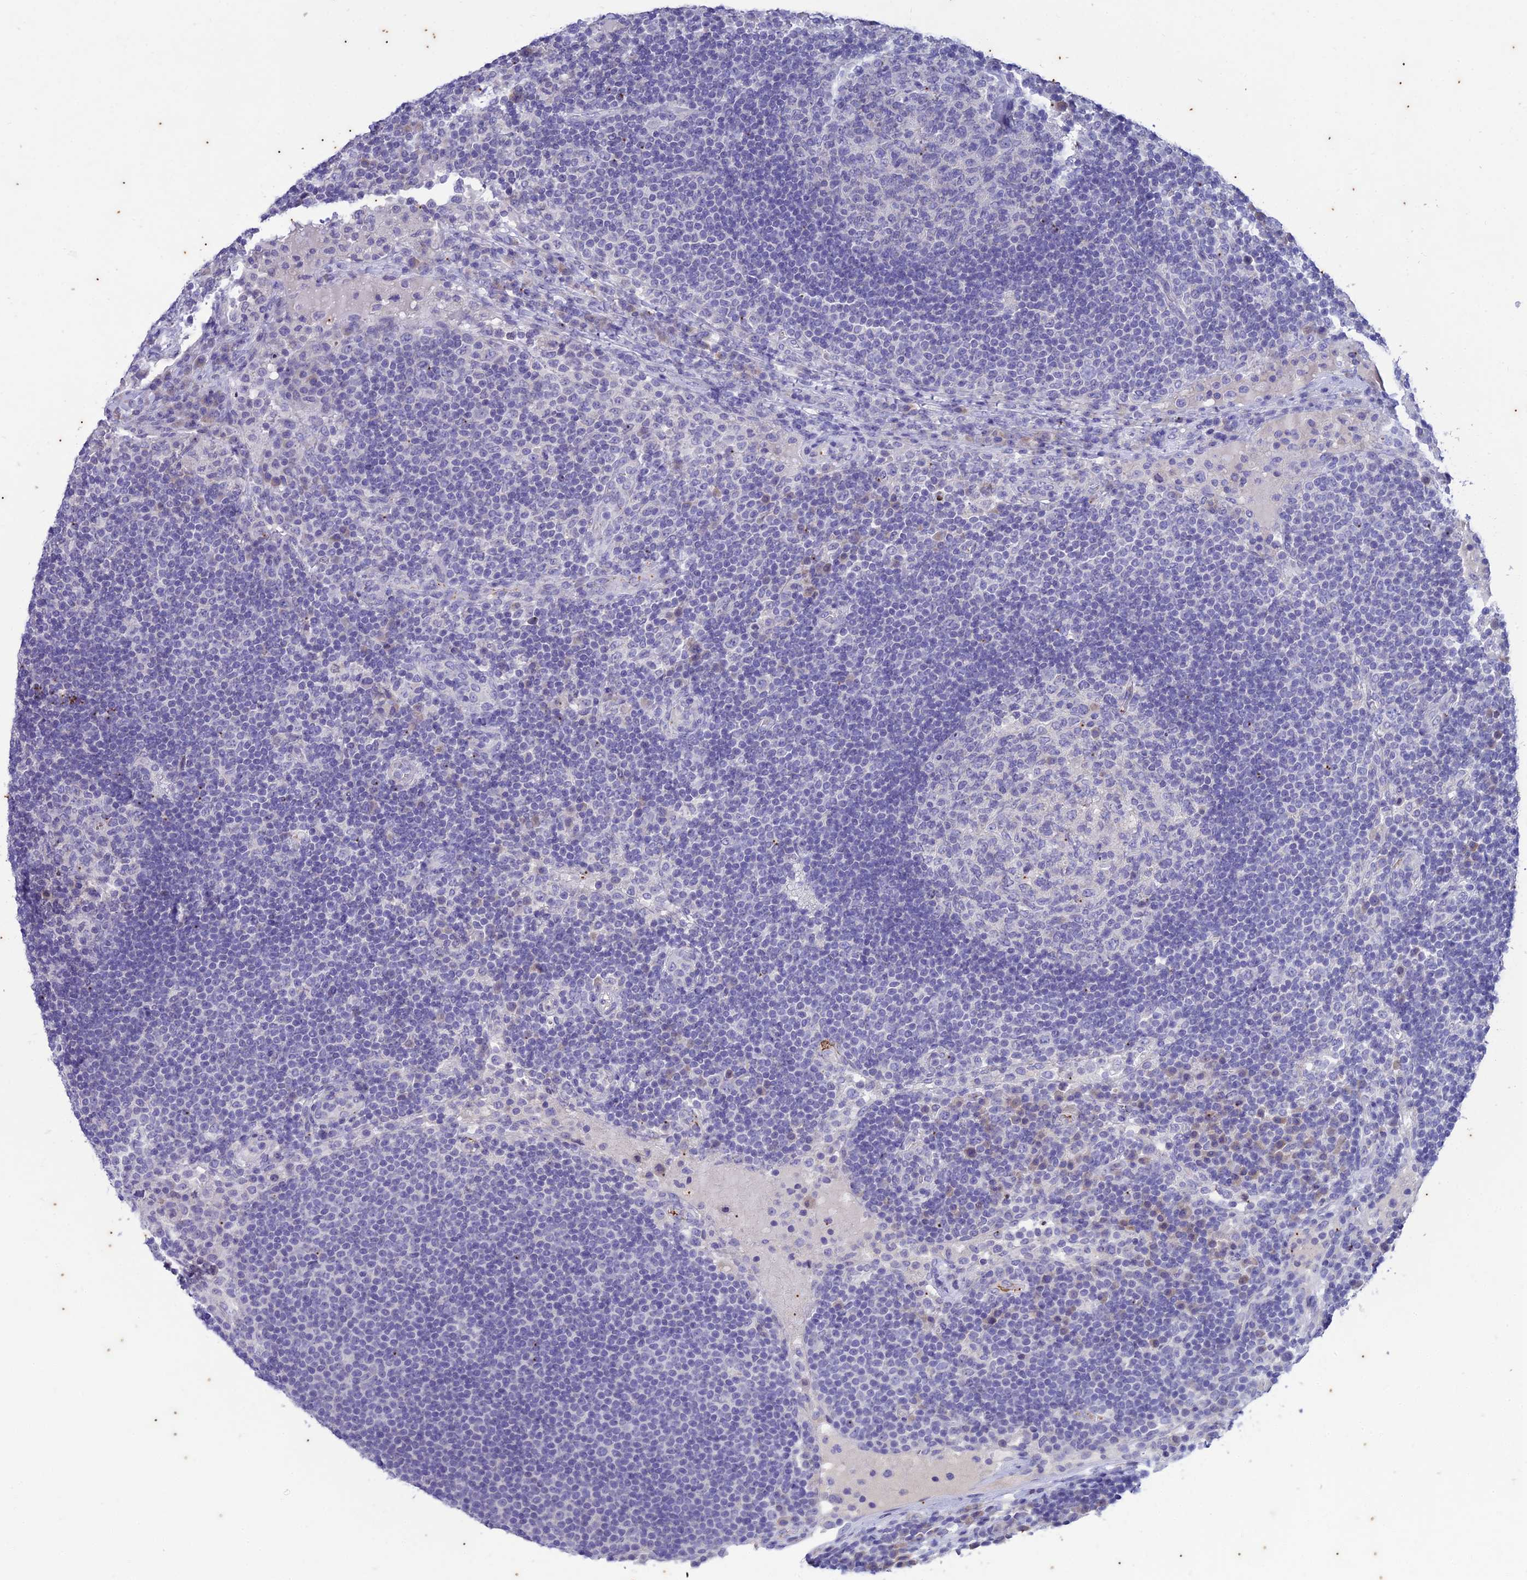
{"staining": {"intensity": "negative", "quantity": "none", "location": "none"}, "tissue": "lymph node", "cell_type": "Germinal center cells", "image_type": "normal", "snomed": [{"axis": "morphology", "description": "Normal tissue, NOS"}, {"axis": "topography", "description": "Lymph node"}], "caption": "The micrograph shows no significant expression in germinal center cells of lymph node. (DAB (3,3'-diaminobenzidine) immunohistochemistry (IHC) with hematoxylin counter stain).", "gene": "TMEM40", "patient": {"sex": "female", "age": 53}}